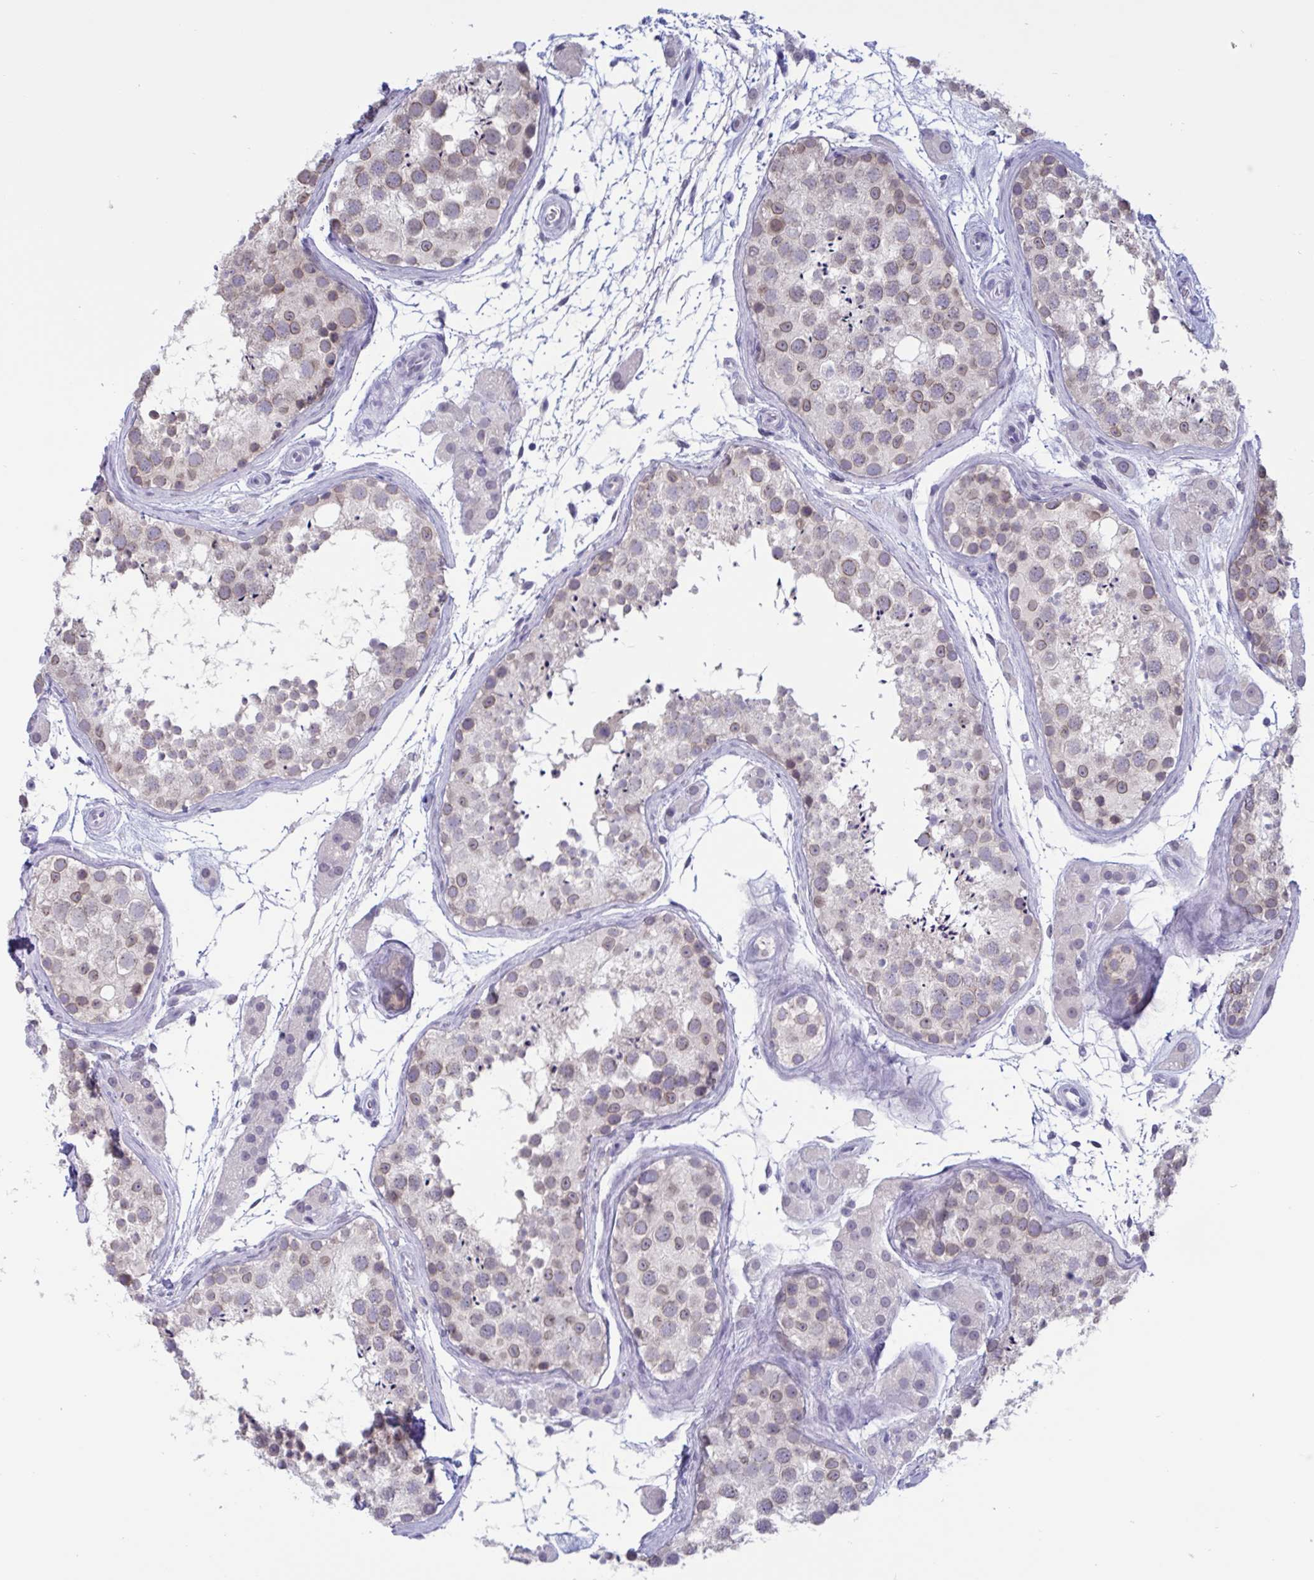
{"staining": {"intensity": "weak", "quantity": "25%-75%", "location": "cytoplasmic/membranous"}, "tissue": "testis", "cell_type": "Cells in seminiferous ducts", "image_type": "normal", "snomed": [{"axis": "morphology", "description": "Normal tissue, NOS"}, {"axis": "topography", "description": "Testis"}], "caption": "Unremarkable testis exhibits weak cytoplasmic/membranous positivity in about 25%-75% of cells in seminiferous ducts.", "gene": "SERPINB13", "patient": {"sex": "male", "age": 41}}